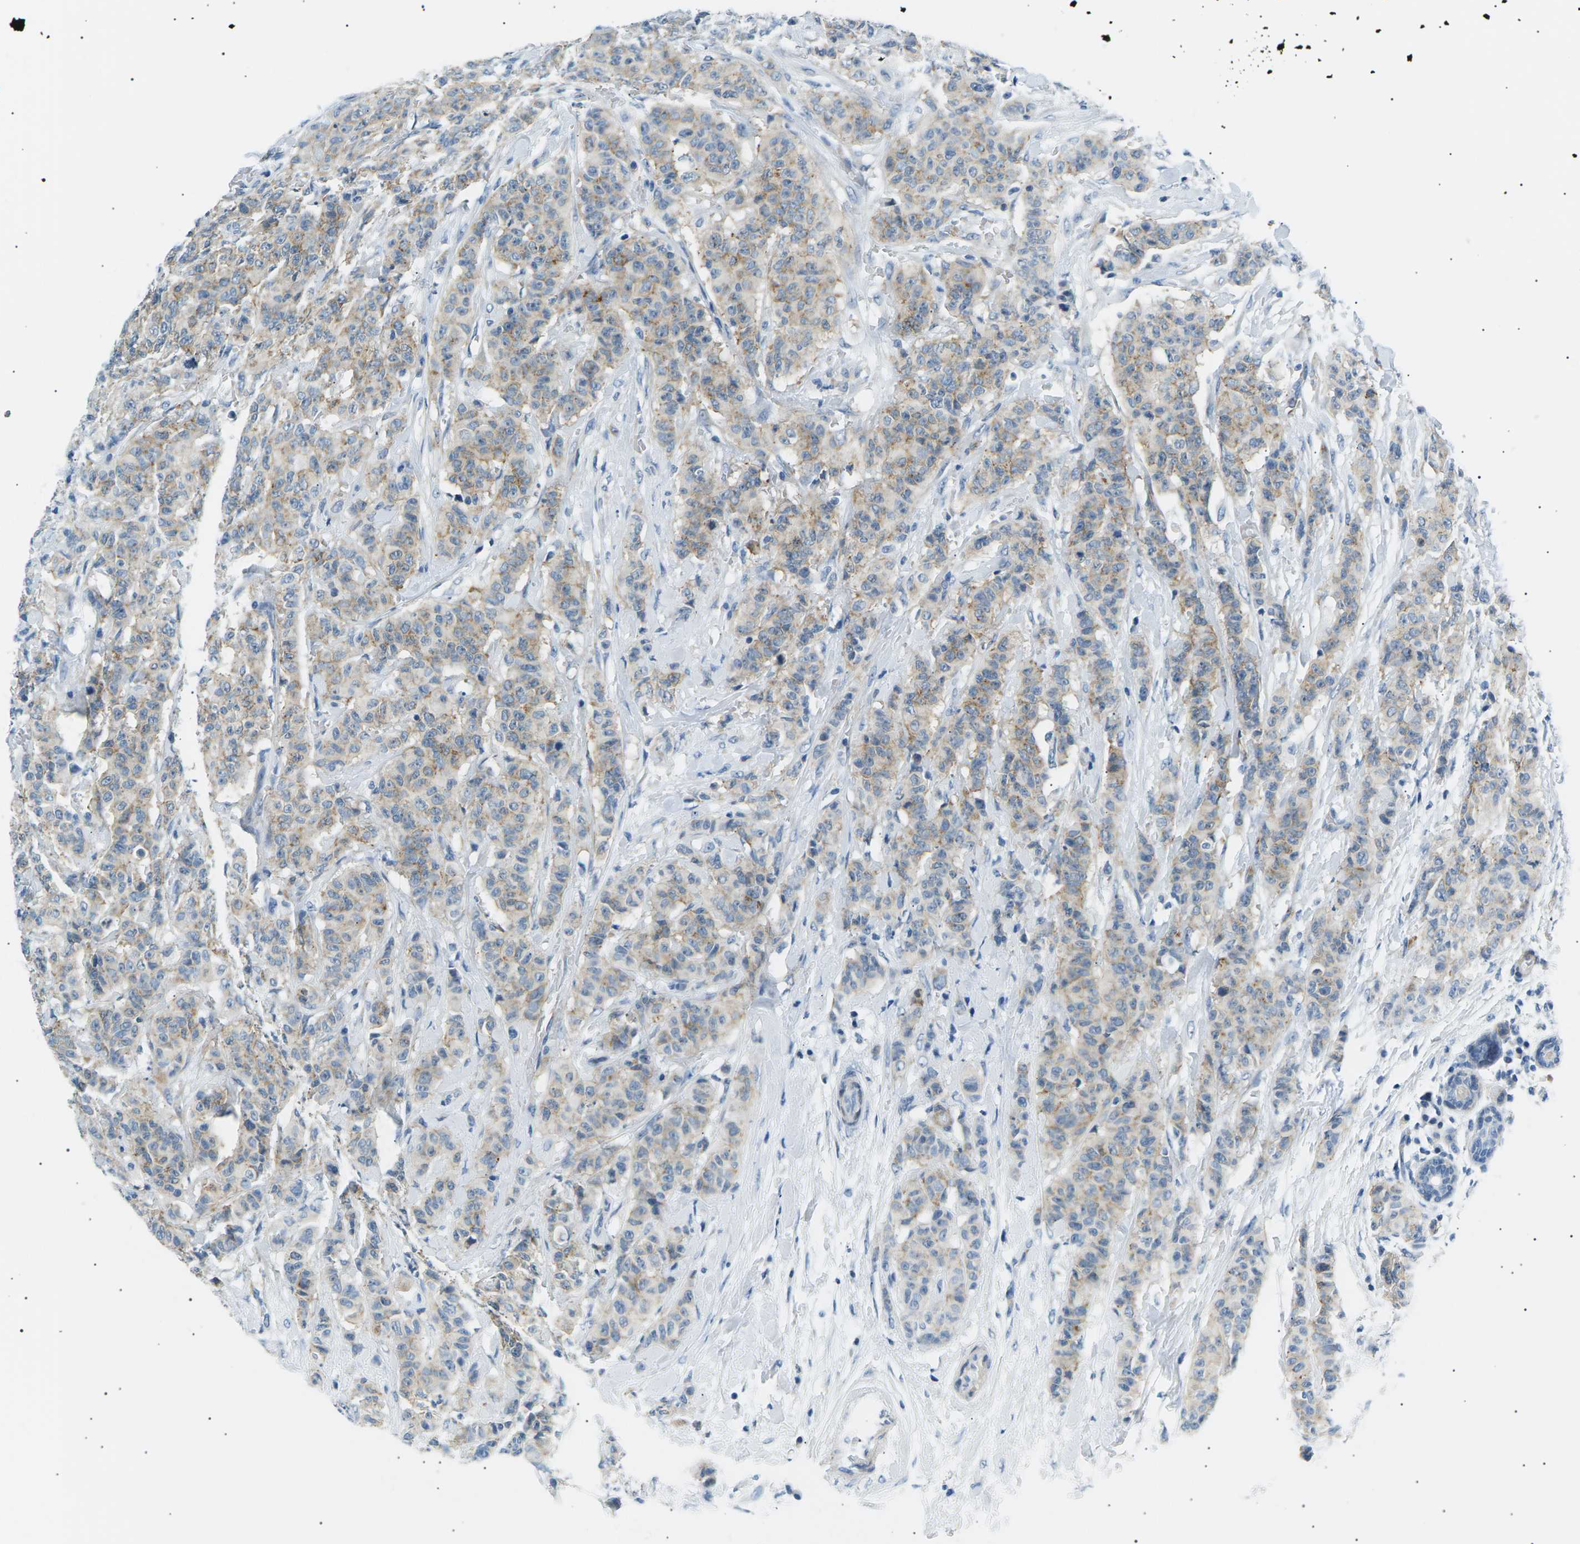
{"staining": {"intensity": "moderate", "quantity": "25%-75%", "location": "cytoplasmic/membranous"}, "tissue": "breast cancer", "cell_type": "Tumor cells", "image_type": "cancer", "snomed": [{"axis": "morphology", "description": "Normal tissue, NOS"}, {"axis": "morphology", "description": "Duct carcinoma"}, {"axis": "topography", "description": "Breast"}], "caption": "Breast cancer was stained to show a protein in brown. There is medium levels of moderate cytoplasmic/membranous staining in approximately 25%-75% of tumor cells.", "gene": "SEPTIN5", "patient": {"sex": "female", "age": 40}}